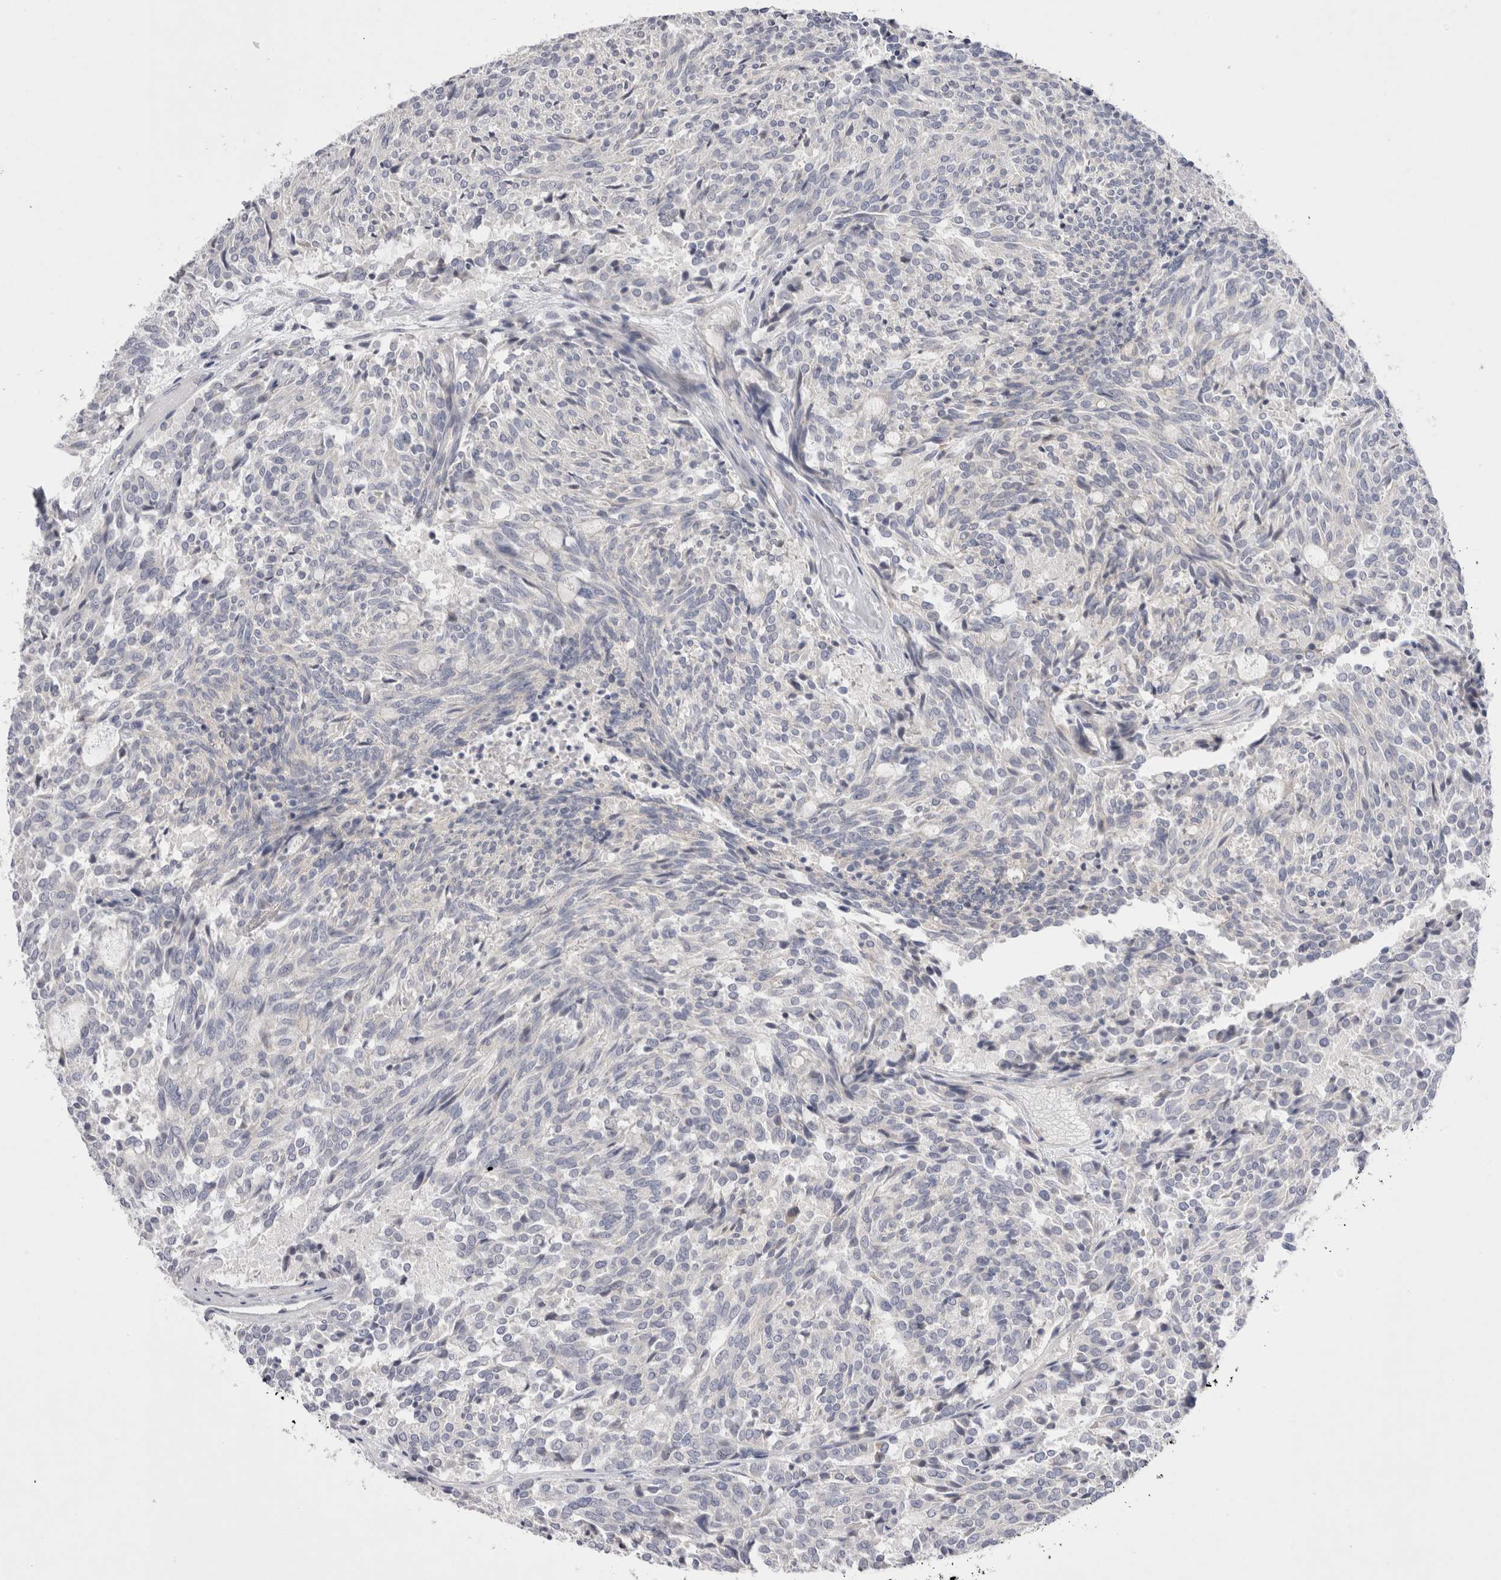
{"staining": {"intensity": "negative", "quantity": "none", "location": "none"}, "tissue": "carcinoid", "cell_type": "Tumor cells", "image_type": "cancer", "snomed": [{"axis": "morphology", "description": "Carcinoid, malignant, NOS"}, {"axis": "topography", "description": "Pancreas"}], "caption": "Tumor cells are negative for brown protein staining in carcinoid (malignant).", "gene": "SPINK2", "patient": {"sex": "female", "age": 54}}